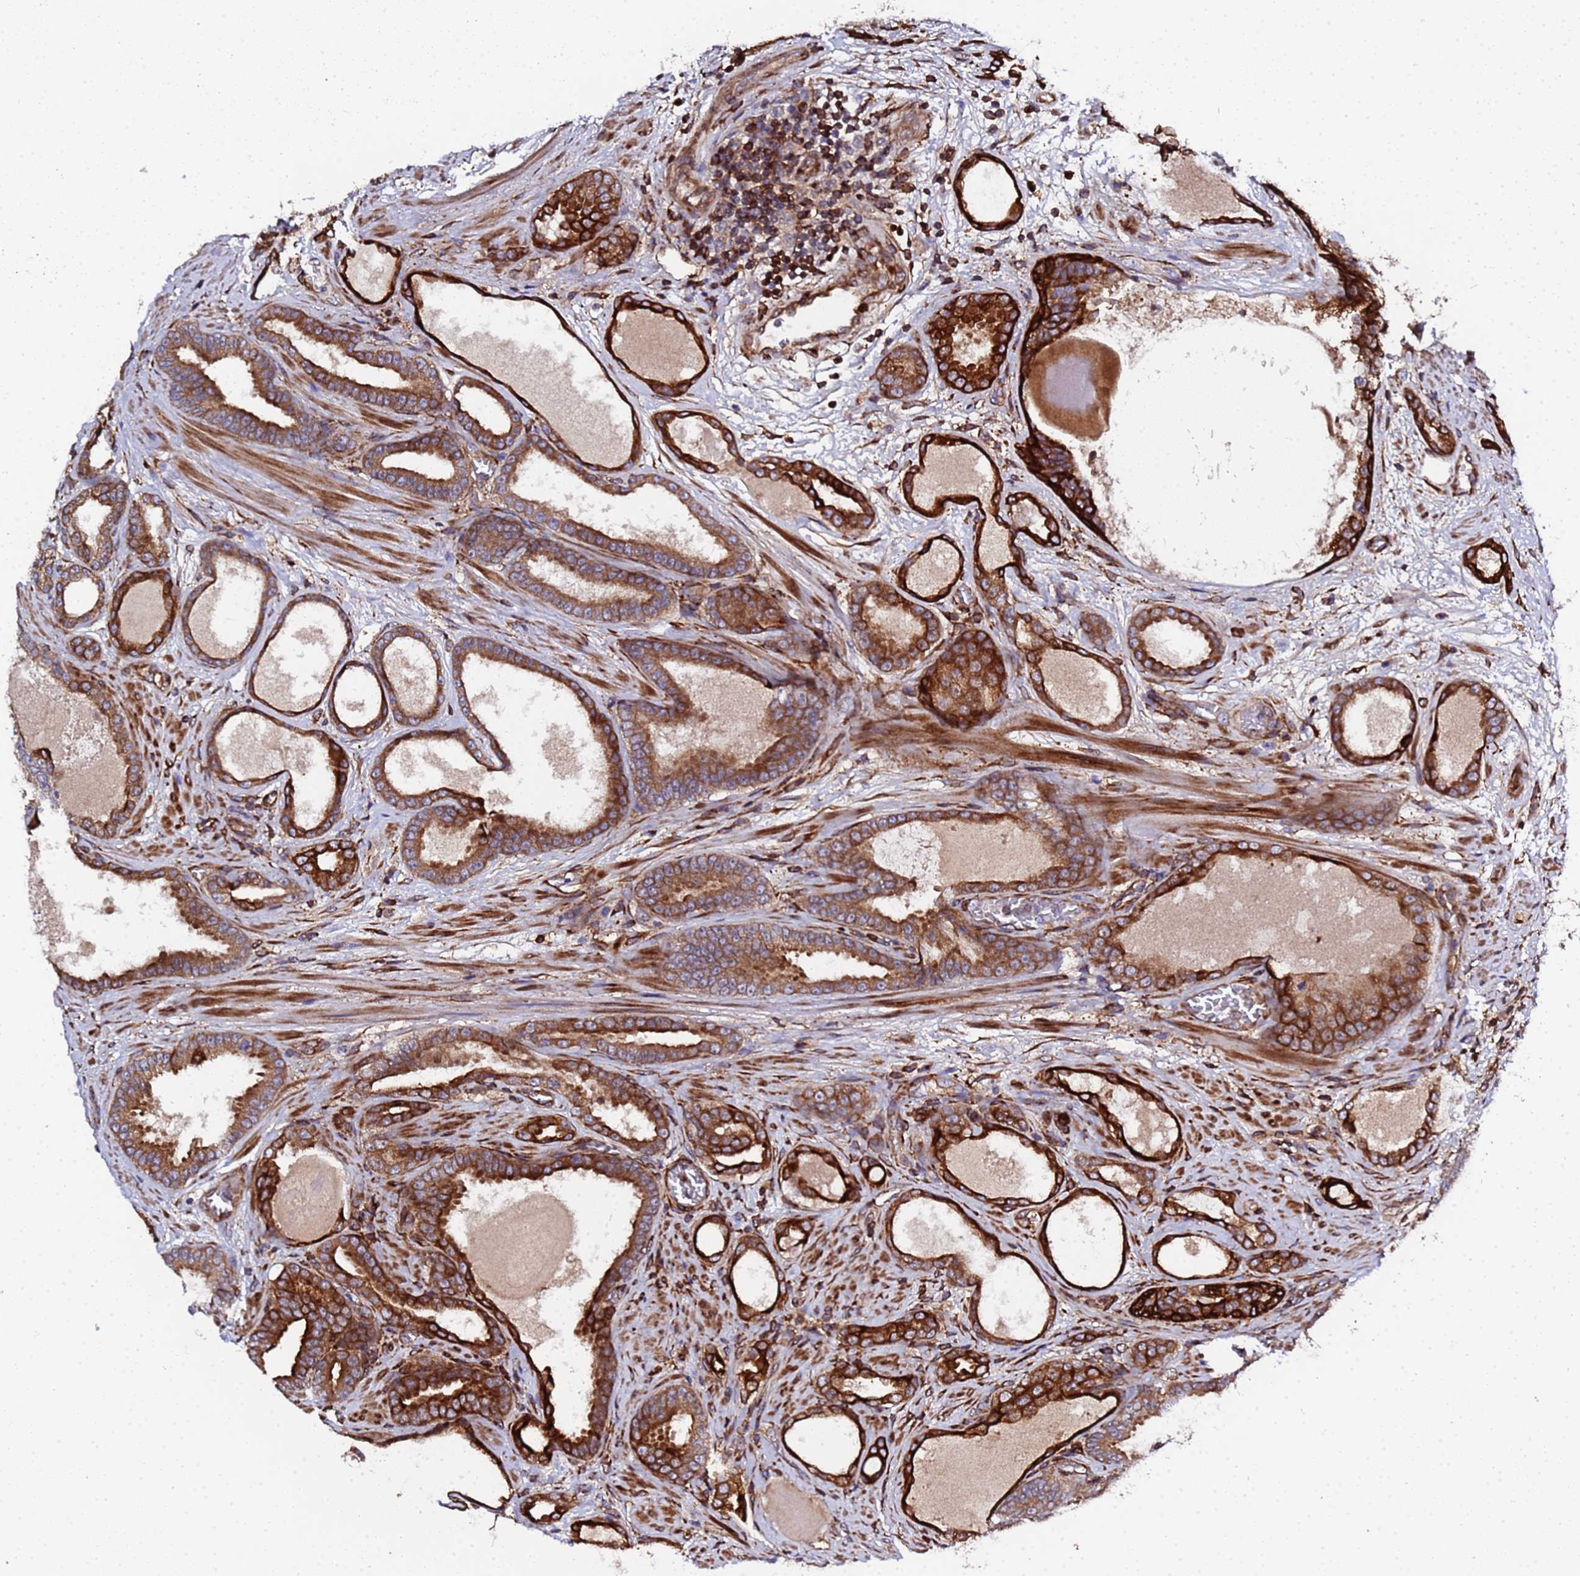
{"staining": {"intensity": "strong", "quantity": ">75%", "location": "cytoplasmic/membranous"}, "tissue": "prostate cancer", "cell_type": "Tumor cells", "image_type": "cancer", "snomed": [{"axis": "morphology", "description": "Adenocarcinoma, High grade"}, {"axis": "topography", "description": "Prostate"}], "caption": "Human prostate adenocarcinoma (high-grade) stained for a protein (brown) displays strong cytoplasmic/membranous positive staining in about >75% of tumor cells.", "gene": "MOCS1", "patient": {"sex": "male", "age": 60}}